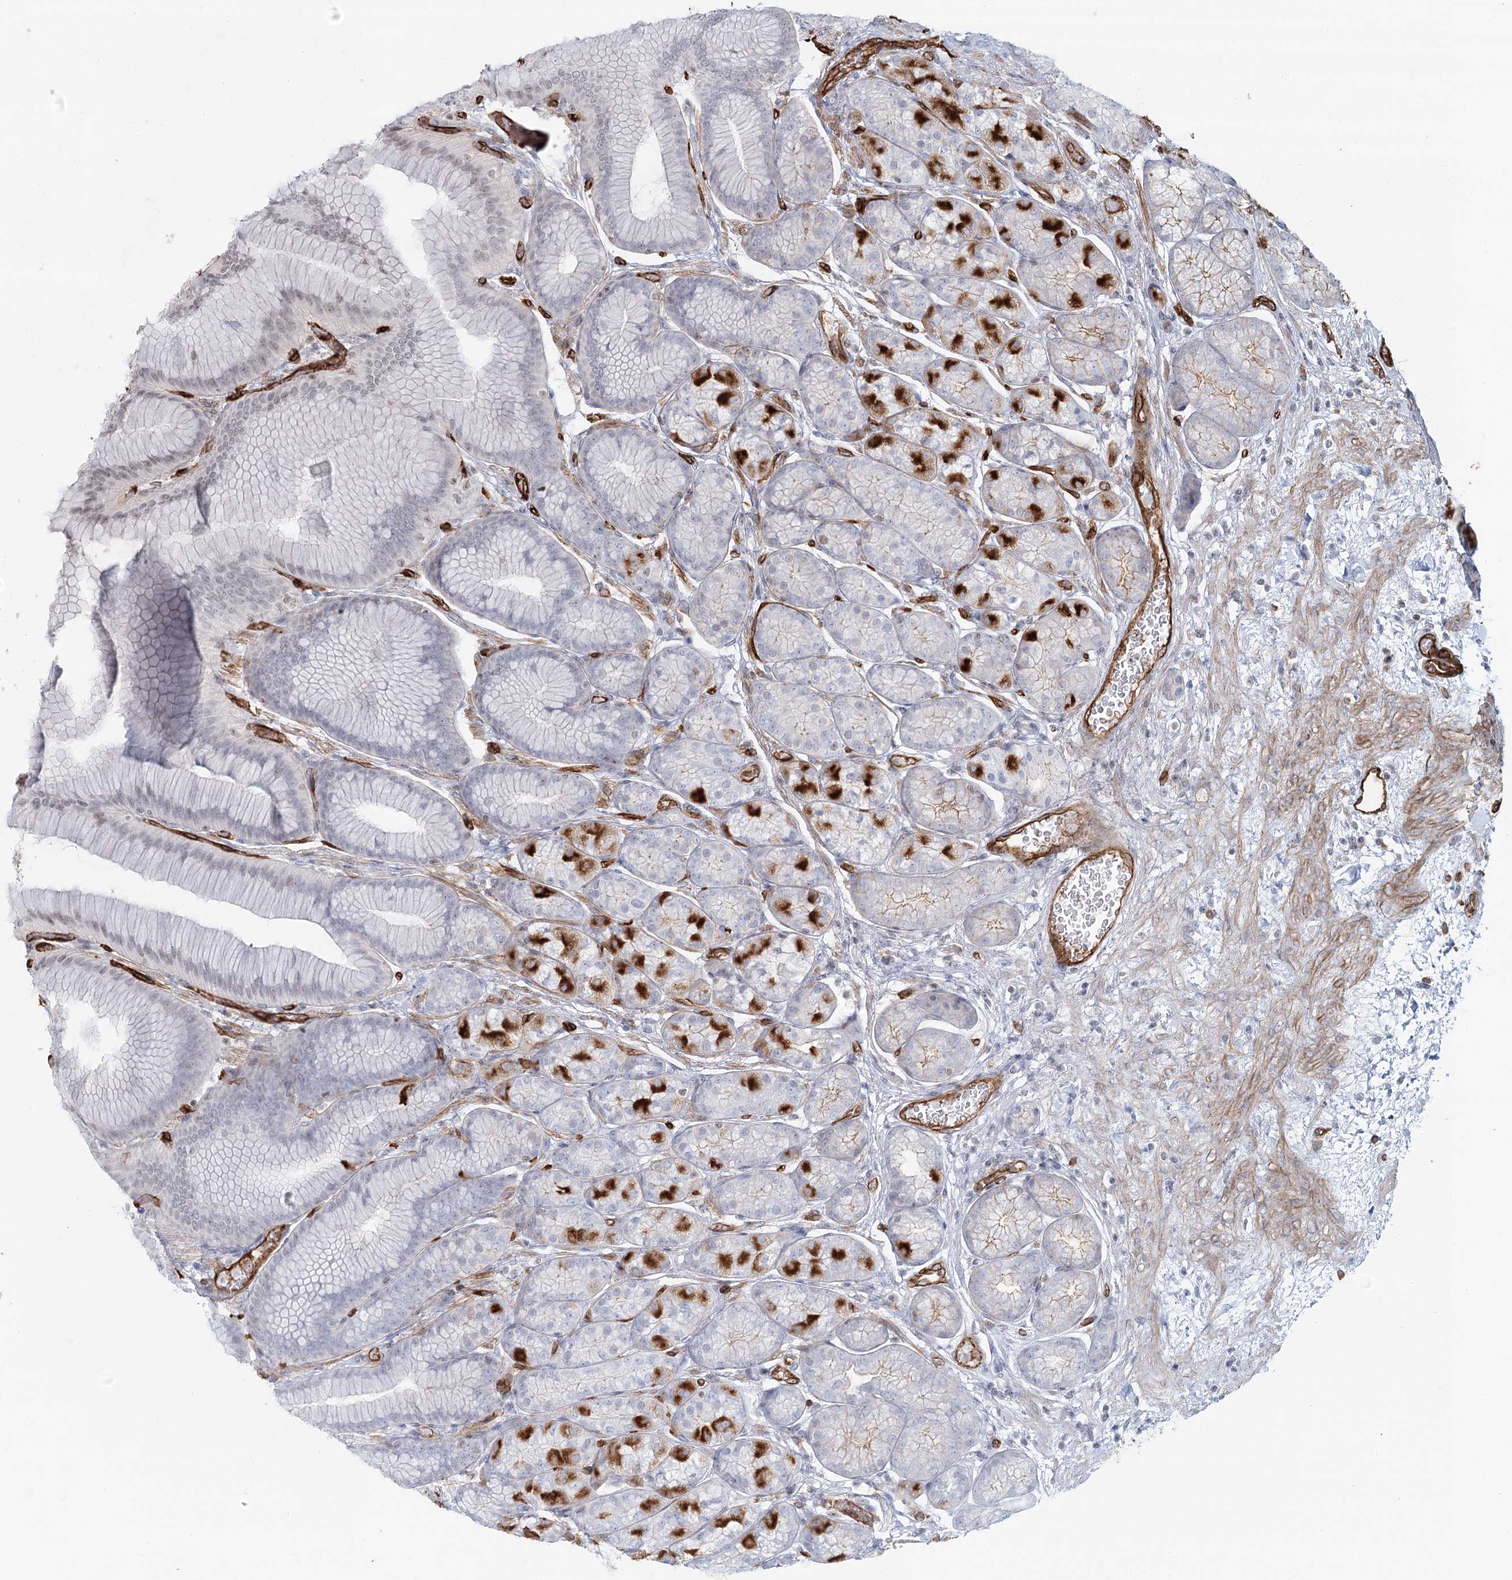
{"staining": {"intensity": "strong", "quantity": "<25%", "location": "cytoplasmic/membranous"}, "tissue": "stomach", "cell_type": "Glandular cells", "image_type": "normal", "snomed": [{"axis": "morphology", "description": "Normal tissue, NOS"}, {"axis": "morphology", "description": "Adenocarcinoma, NOS"}, {"axis": "morphology", "description": "Adenocarcinoma, High grade"}, {"axis": "topography", "description": "Stomach, upper"}, {"axis": "topography", "description": "Stomach"}], "caption": "Glandular cells show strong cytoplasmic/membranous positivity in approximately <25% of cells in benign stomach. Using DAB (3,3'-diaminobenzidine) (brown) and hematoxylin (blue) stains, captured at high magnification using brightfield microscopy.", "gene": "ZFYVE28", "patient": {"sex": "female", "age": 65}}